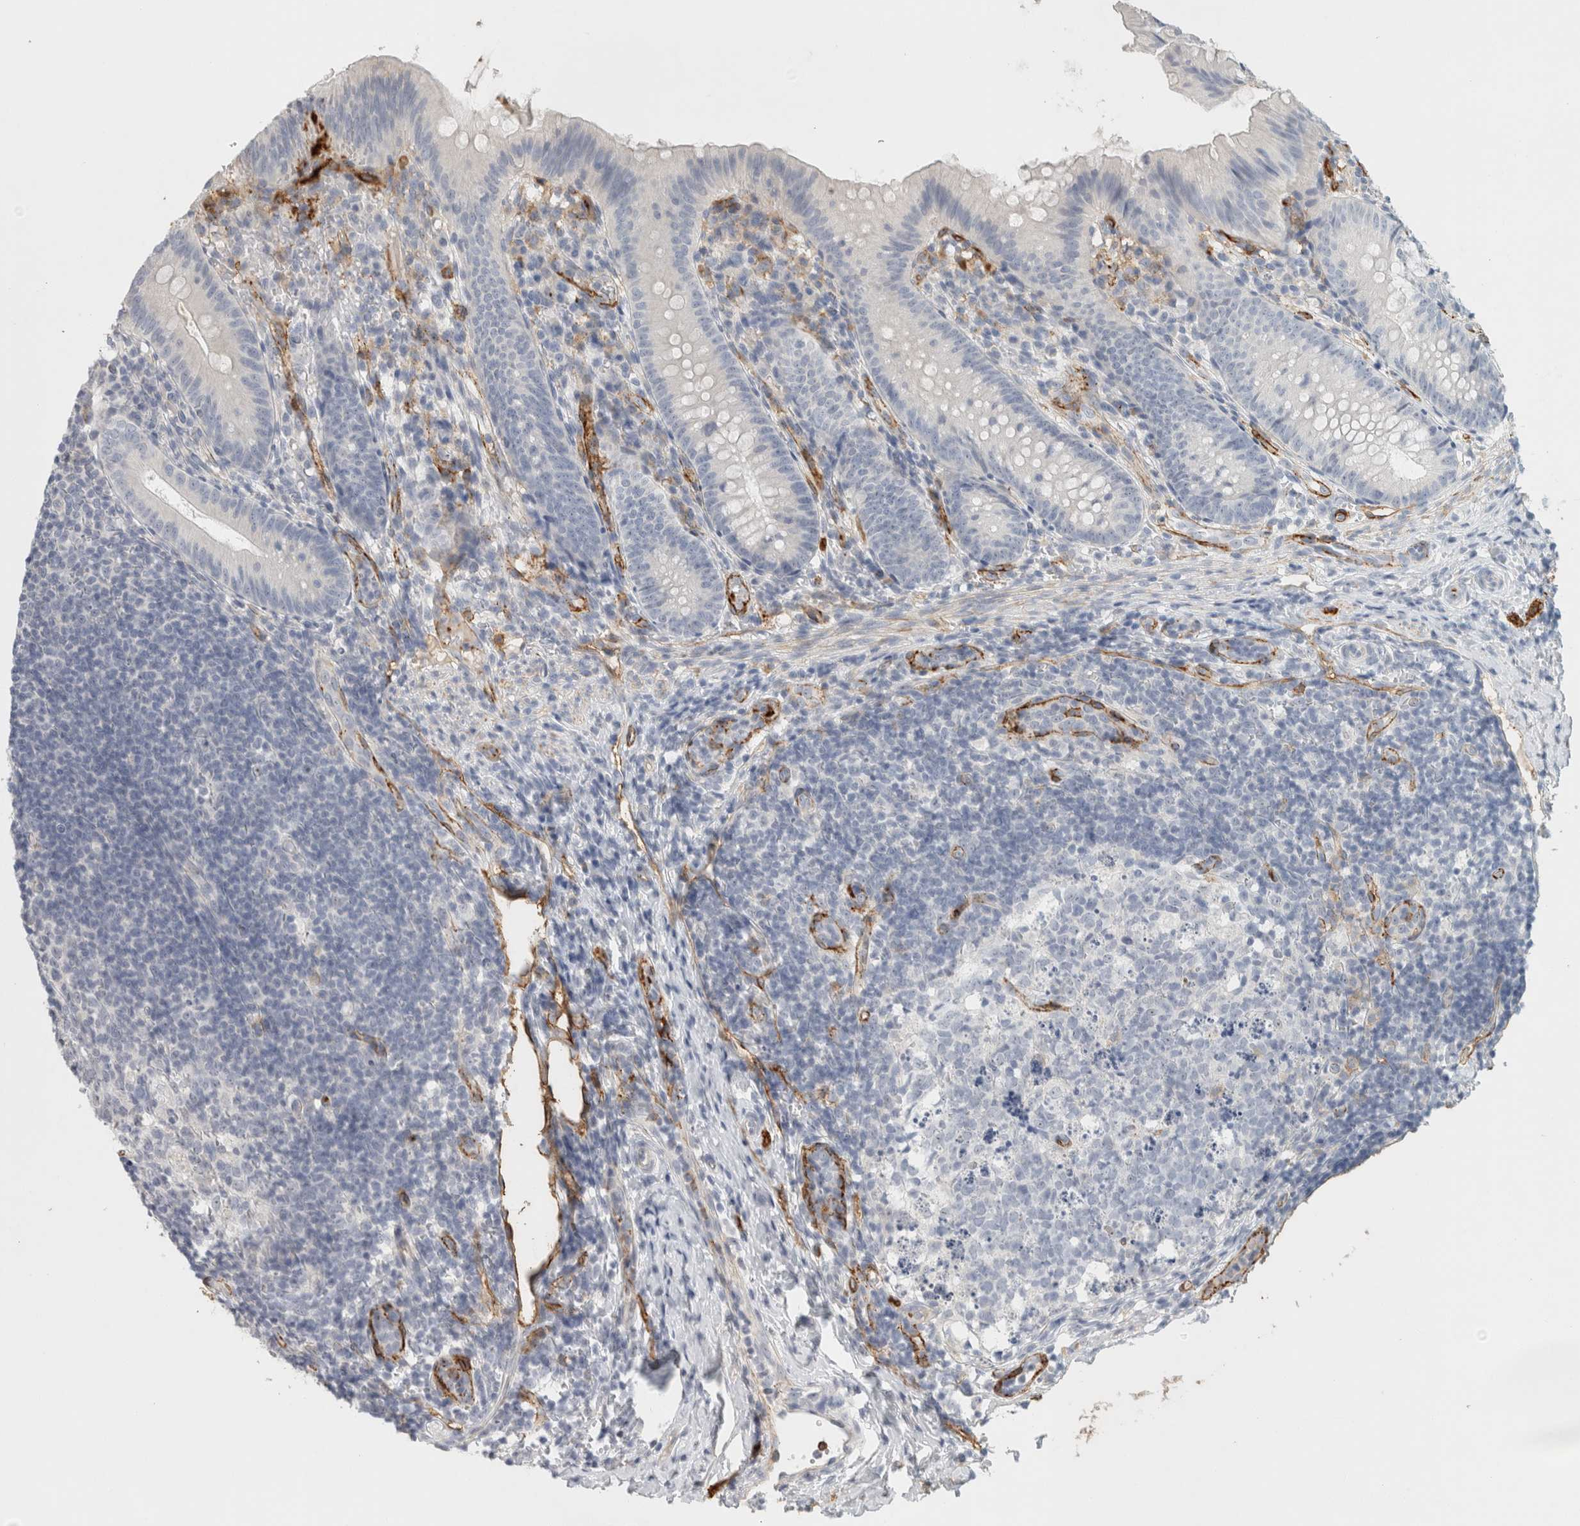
{"staining": {"intensity": "negative", "quantity": "none", "location": "none"}, "tissue": "appendix", "cell_type": "Glandular cells", "image_type": "normal", "snomed": [{"axis": "morphology", "description": "Normal tissue, NOS"}, {"axis": "topography", "description": "Appendix"}], "caption": "Immunohistochemistry histopathology image of benign human appendix stained for a protein (brown), which displays no positivity in glandular cells. Nuclei are stained in blue.", "gene": "CD36", "patient": {"sex": "male", "age": 1}}